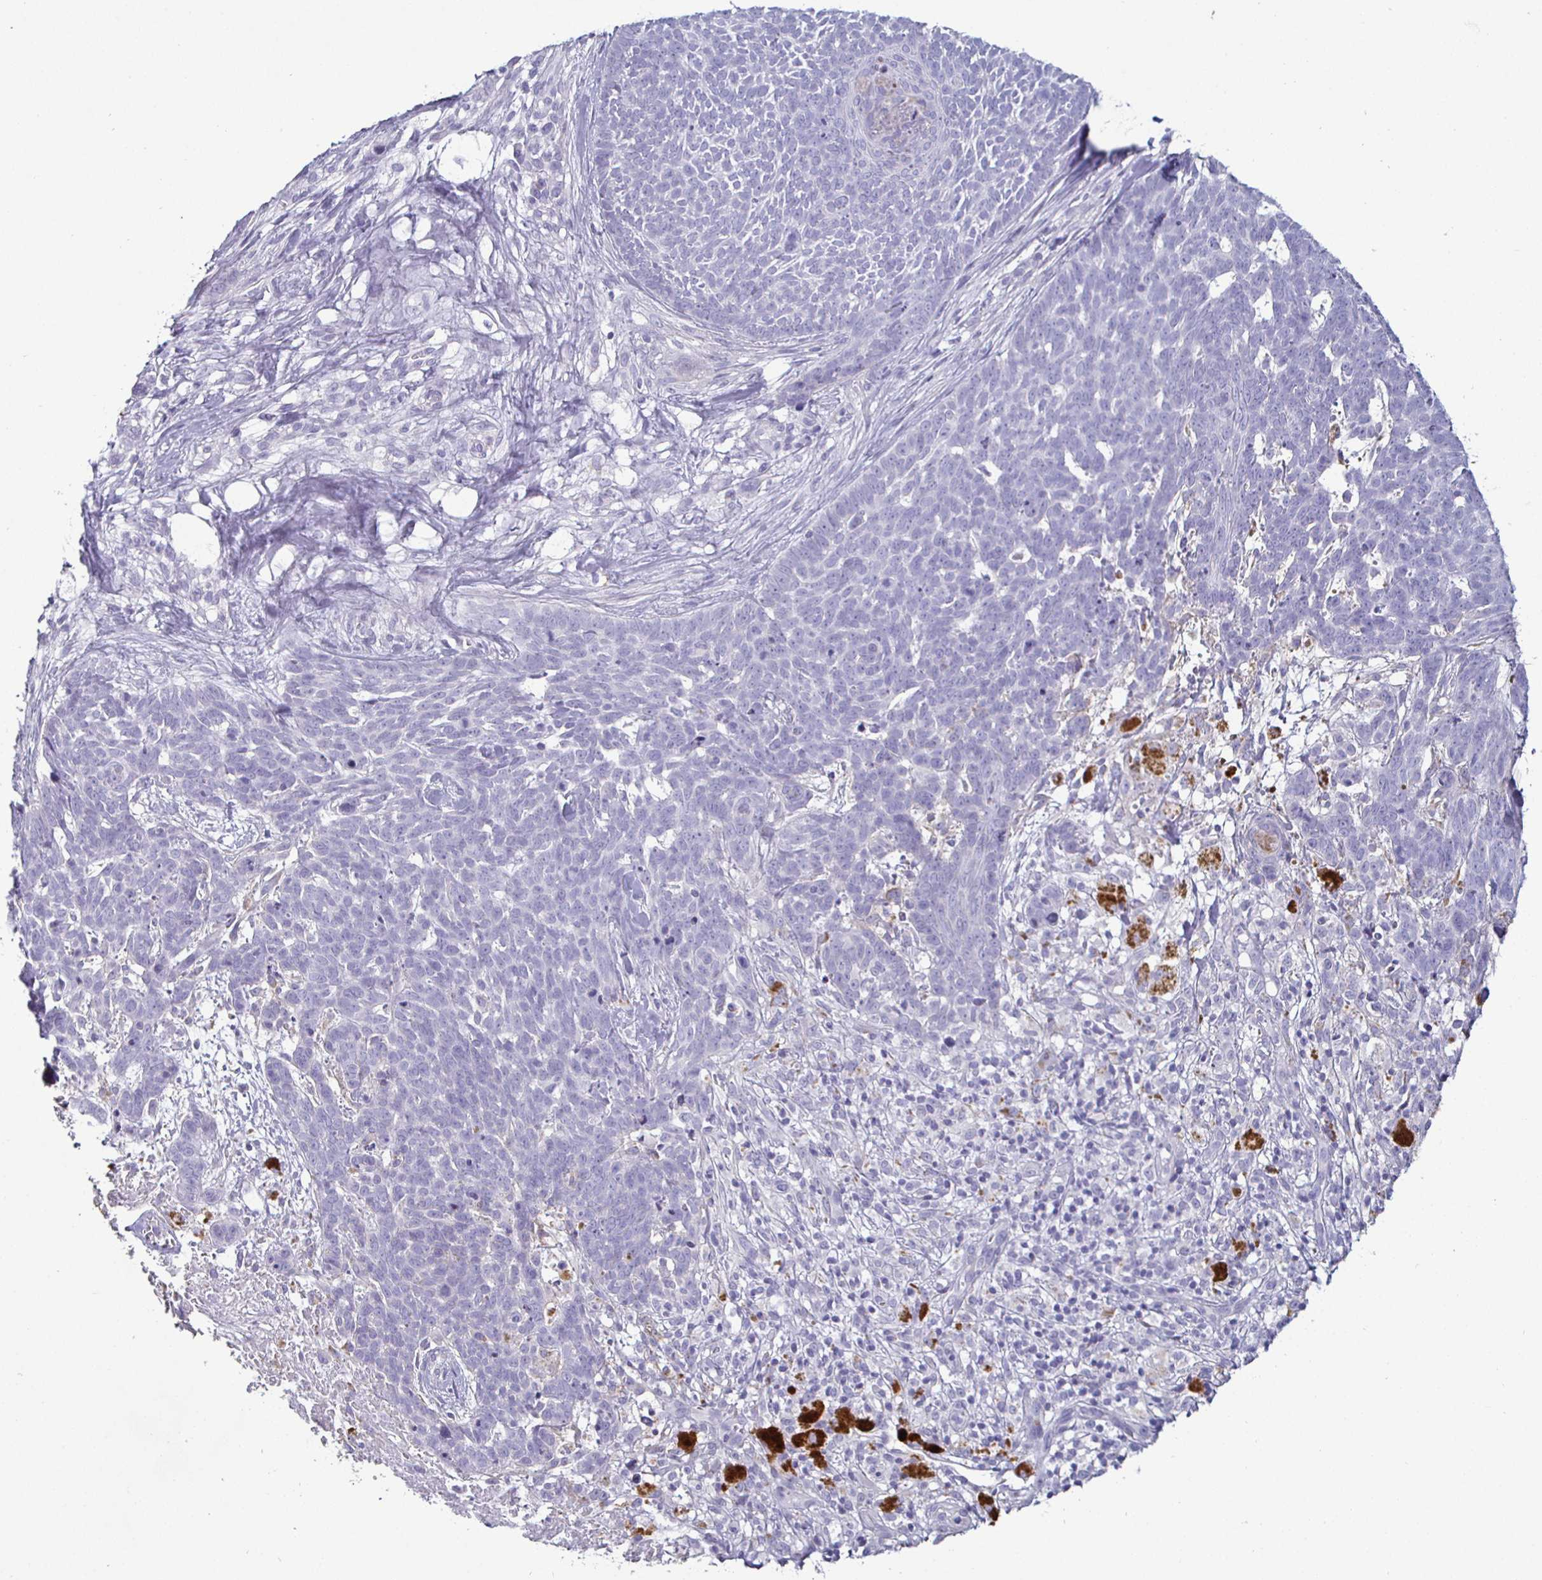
{"staining": {"intensity": "negative", "quantity": "none", "location": "none"}, "tissue": "skin cancer", "cell_type": "Tumor cells", "image_type": "cancer", "snomed": [{"axis": "morphology", "description": "Basal cell carcinoma"}, {"axis": "topography", "description": "Skin"}], "caption": "An immunohistochemistry histopathology image of skin cancer (basal cell carcinoma) is shown. There is no staining in tumor cells of skin cancer (basal cell carcinoma). Nuclei are stained in blue.", "gene": "ENPP1", "patient": {"sex": "female", "age": 78}}